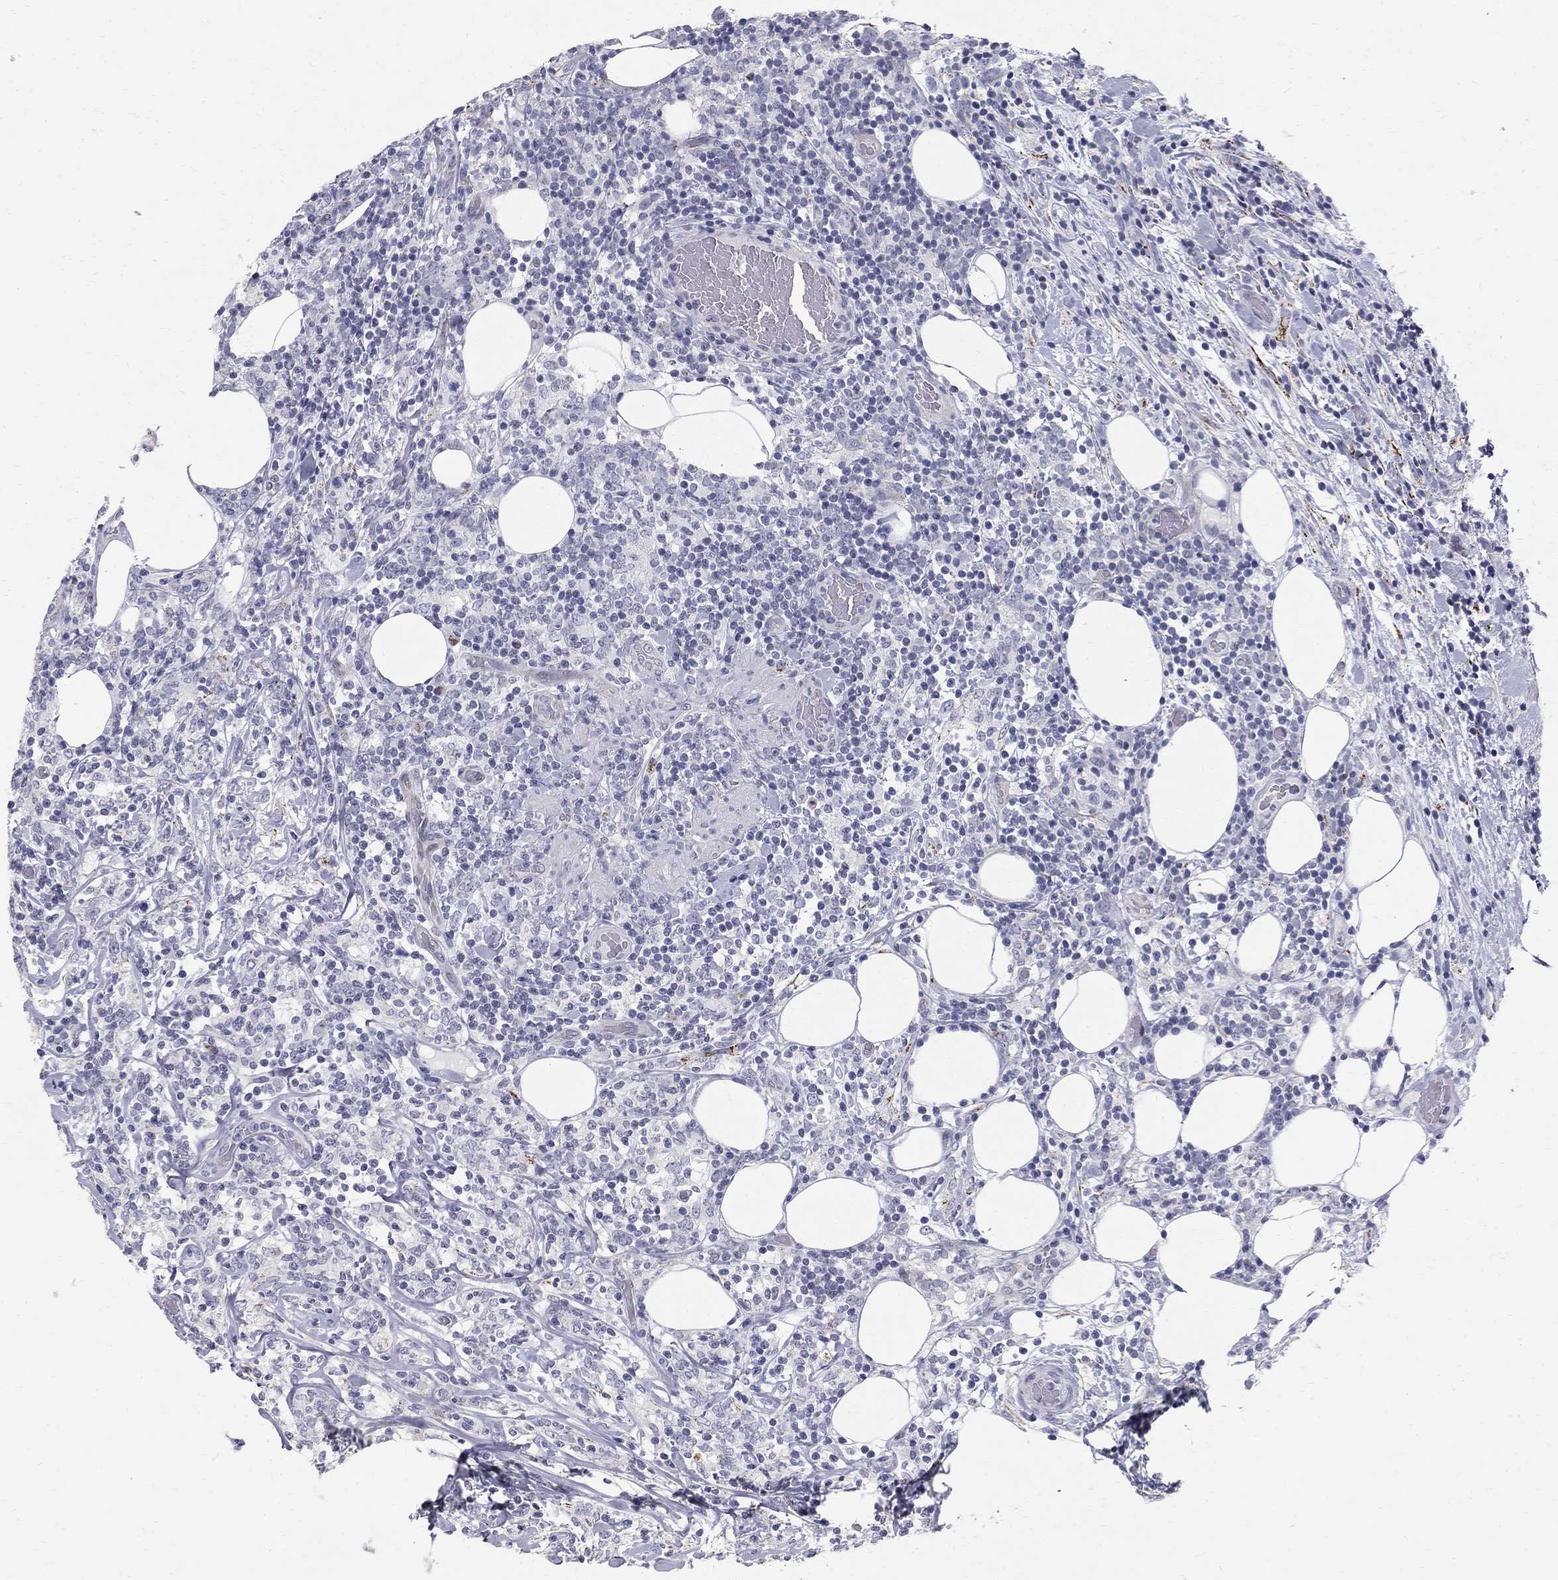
{"staining": {"intensity": "negative", "quantity": "none", "location": "none"}, "tissue": "lymphoma", "cell_type": "Tumor cells", "image_type": "cancer", "snomed": [{"axis": "morphology", "description": "Malignant lymphoma, non-Hodgkin's type, High grade"}, {"axis": "topography", "description": "Lymph node"}], "caption": "DAB immunohistochemical staining of lymphoma shows no significant staining in tumor cells.", "gene": "CLIC6", "patient": {"sex": "female", "age": 84}}